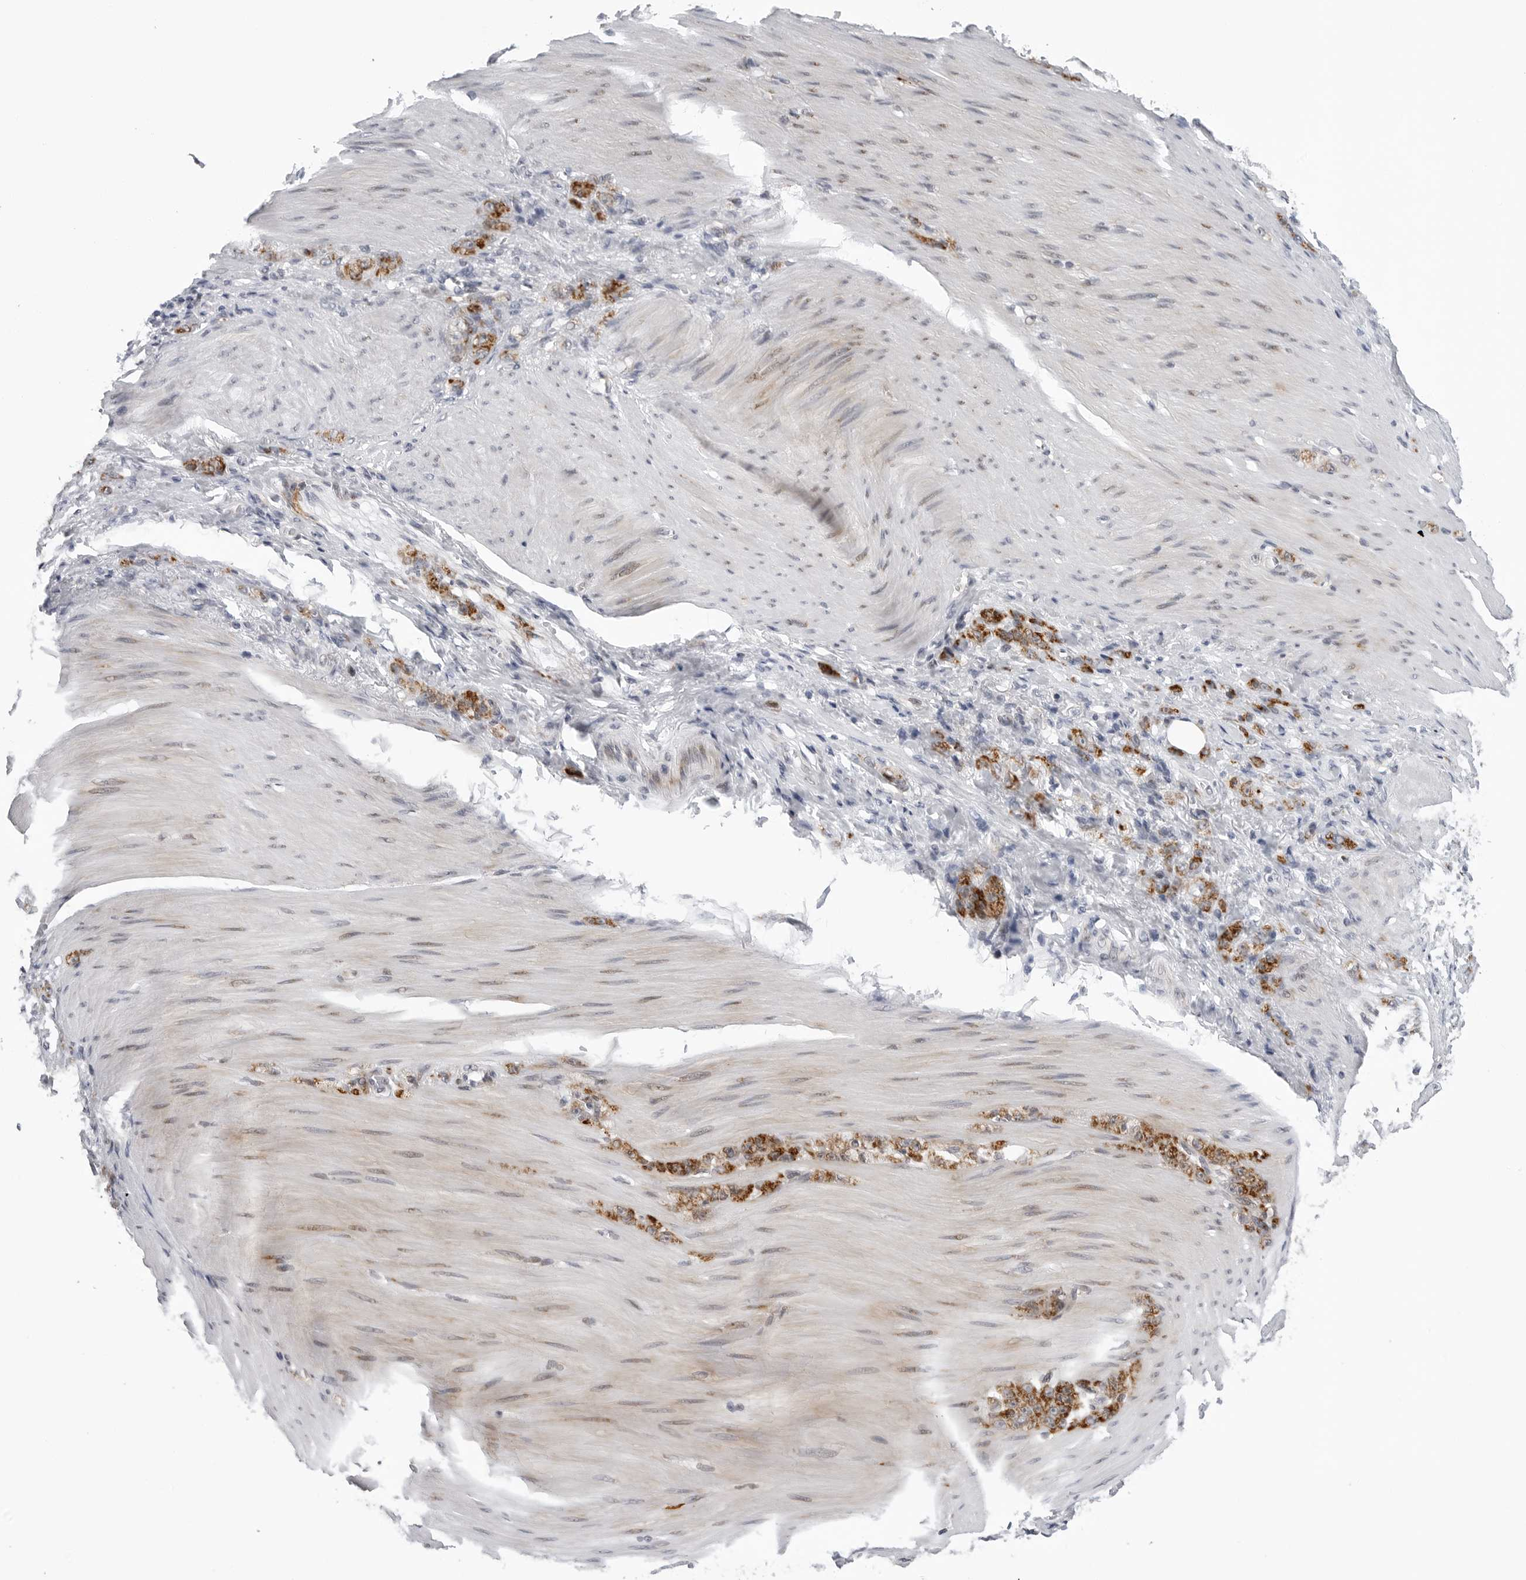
{"staining": {"intensity": "strong", "quantity": "25%-75%", "location": "cytoplasmic/membranous"}, "tissue": "stomach cancer", "cell_type": "Tumor cells", "image_type": "cancer", "snomed": [{"axis": "morphology", "description": "Normal tissue, NOS"}, {"axis": "morphology", "description": "Adenocarcinoma, NOS"}, {"axis": "topography", "description": "Stomach"}], "caption": "Immunohistochemical staining of stomach cancer exhibits high levels of strong cytoplasmic/membranous positivity in approximately 25%-75% of tumor cells. The protein of interest is stained brown, and the nuclei are stained in blue (DAB (3,3'-diaminobenzidine) IHC with brightfield microscopy, high magnification).", "gene": "CDK20", "patient": {"sex": "male", "age": 82}}